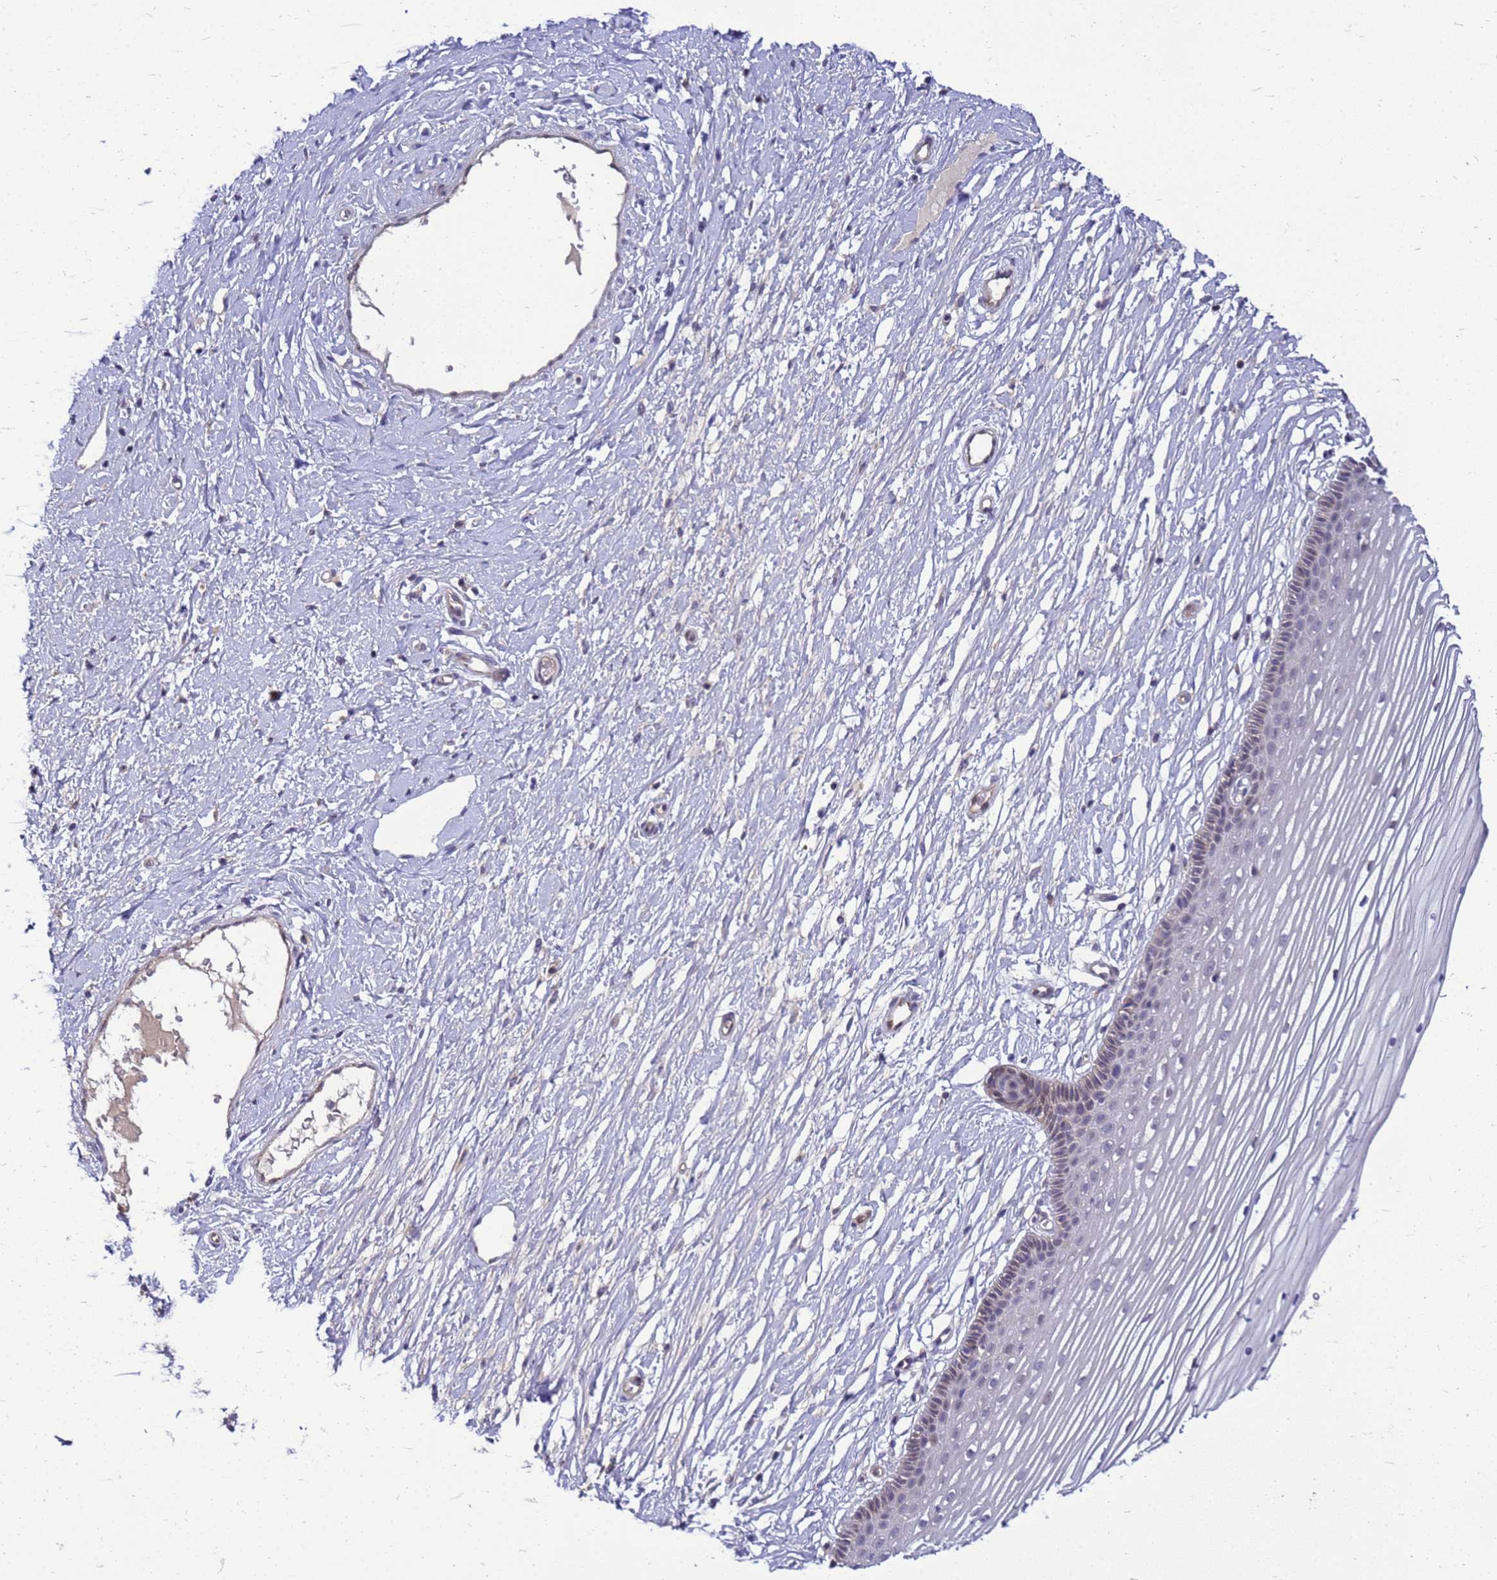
{"staining": {"intensity": "weak", "quantity": "<25%", "location": "cytoplasmic/membranous,nuclear"}, "tissue": "vagina", "cell_type": "Squamous epithelial cells", "image_type": "normal", "snomed": [{"axis": "morphology", "description": "Normal tissue, NOS"}, {"axis": "topography", "description": "Vagina"}, {"axis": "topography", "description": "Cervix"}], "caption": "There is no significant positivity in squamous epithelial cells of vagina. The staining is performed using DAB brown chromogen with nuclei counter-stained in using hematoxylin.", "gene": "ENOPH1", "patient": {"sex": "female", "age": 40}}